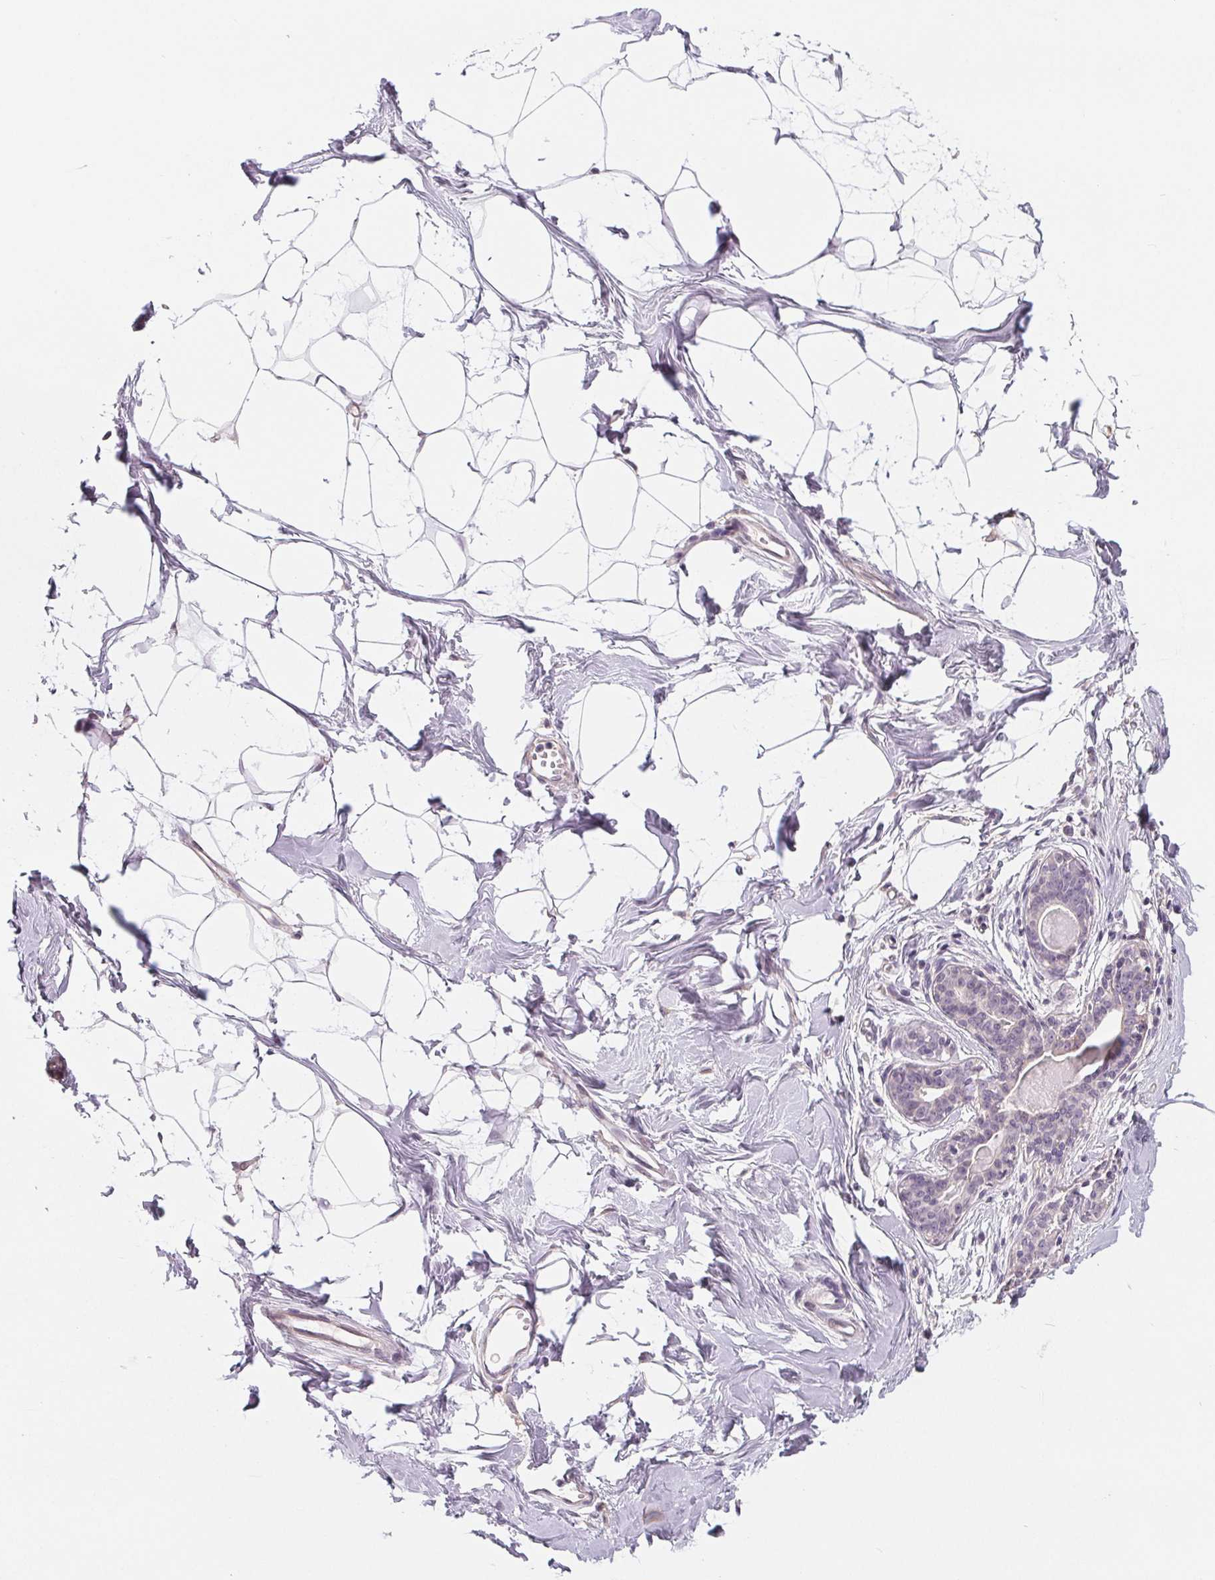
{"staining": {"intensity": "negative", "quantity": "none", "location": "none"}, "tissue": "breast", "cell_type": "Adipocytes", "image_type": "normal", "snomed": [{"axis": "morphology", "description": "Normal tissue, NOS"}, {"axis": "topography", "description": "Breast"}], "caption": "Immunohistochemistry histopathology image of normal human breast stained for a protein (brown), which displays no positivity in adipocytes.", "gene": "CFC1B", "patient": {"sex": "female", "age": 45}}